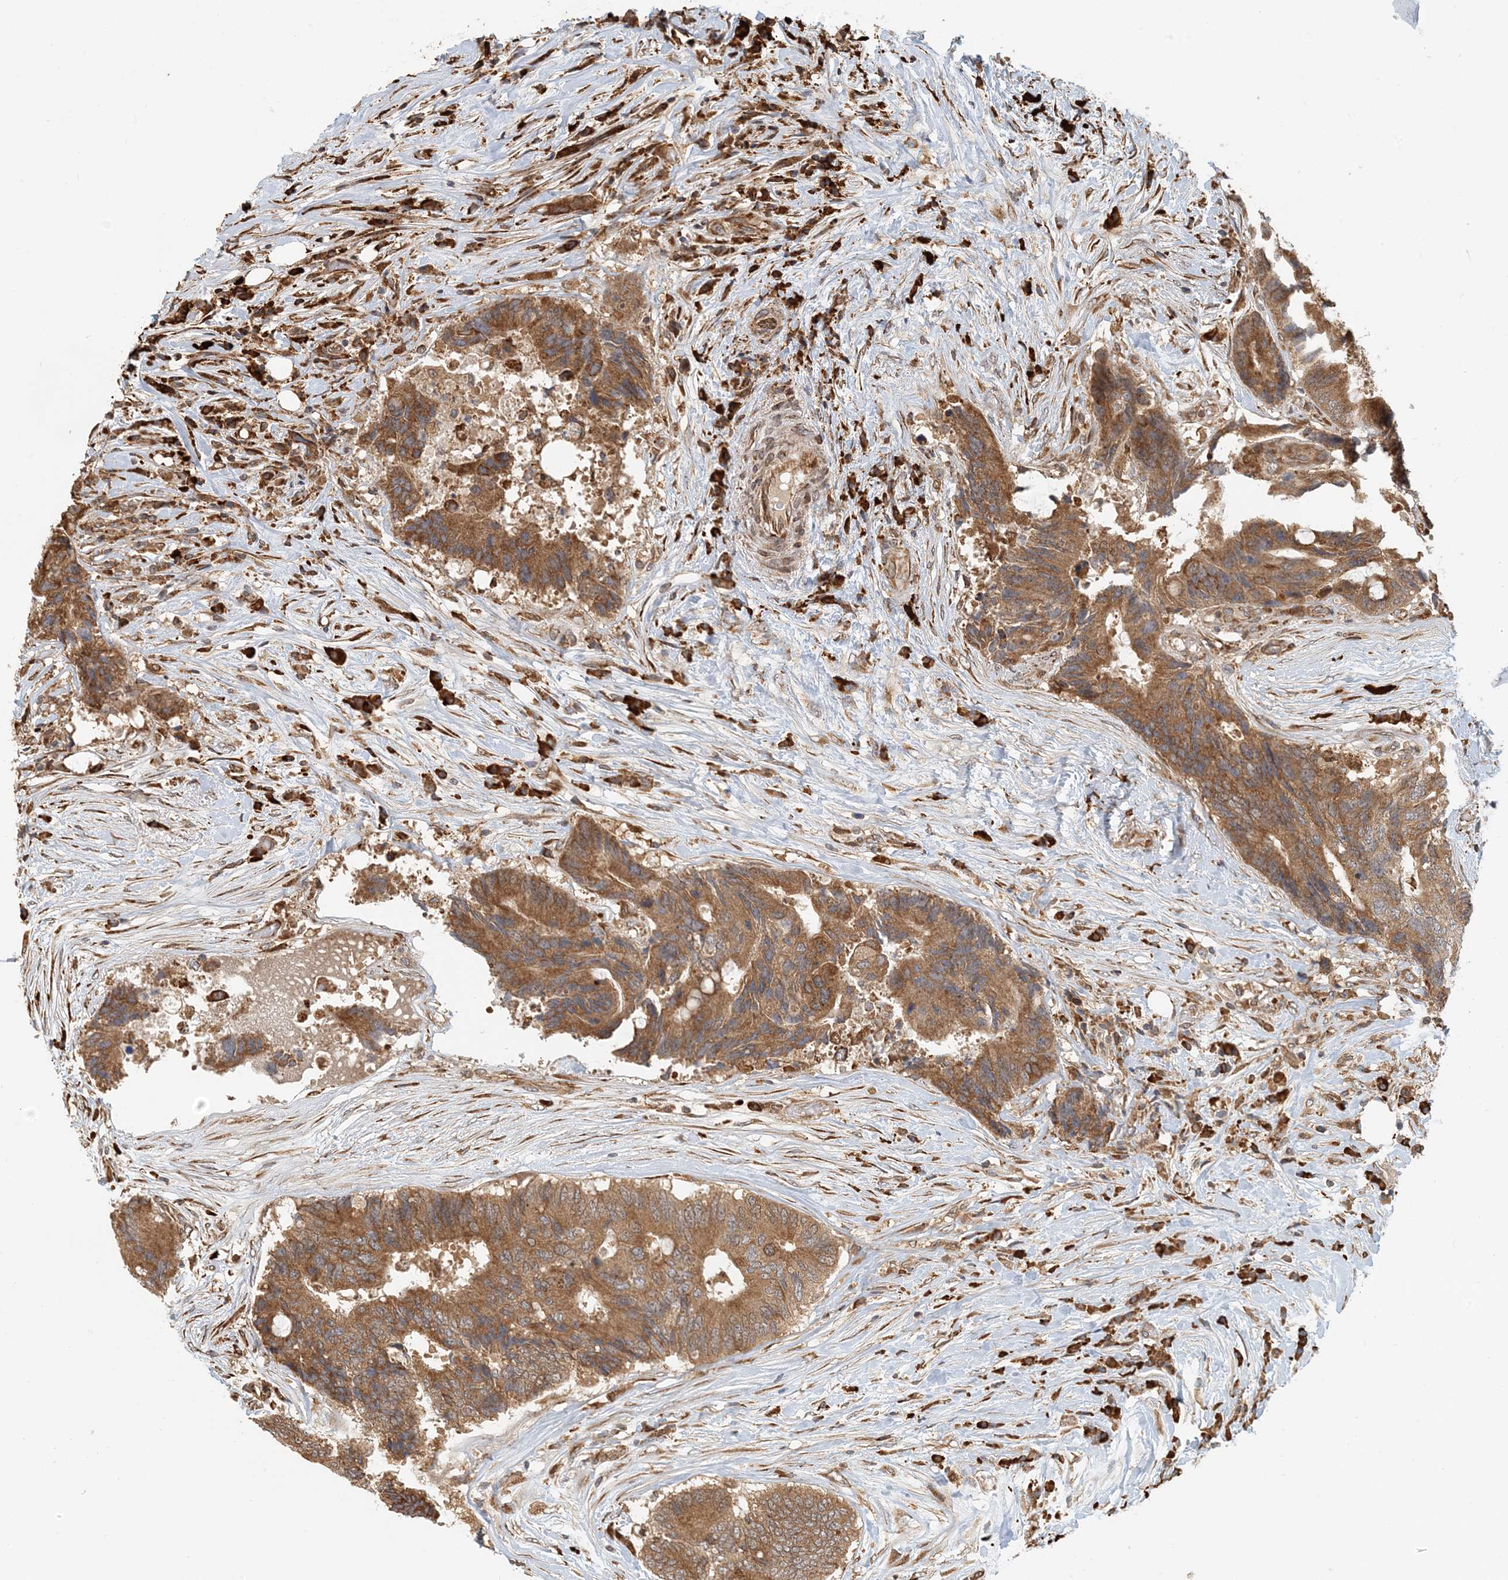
{"staining": {"intensity": "moderate", "quantity": ">75%", "location": "cytoplasmic/membranous"}, "tissue": "colorectal cancer", "cell_type": "Tumor cells", "image_type": "cancer", "snomed": [{"axis": "morphology", "description": "Adenocarcinoma, NOS"}, {"axis": "topography", "description": "Colon"}], "caption": "Approximately >75% of tumor cells in colorectal adenocarcinoma exhibit moderate cytoplasmic/membranous protein positivity as visualized by brown immunohistochemical staining.", "gene": "HNMT", "patient": {"sex": "male", "age": 71}}